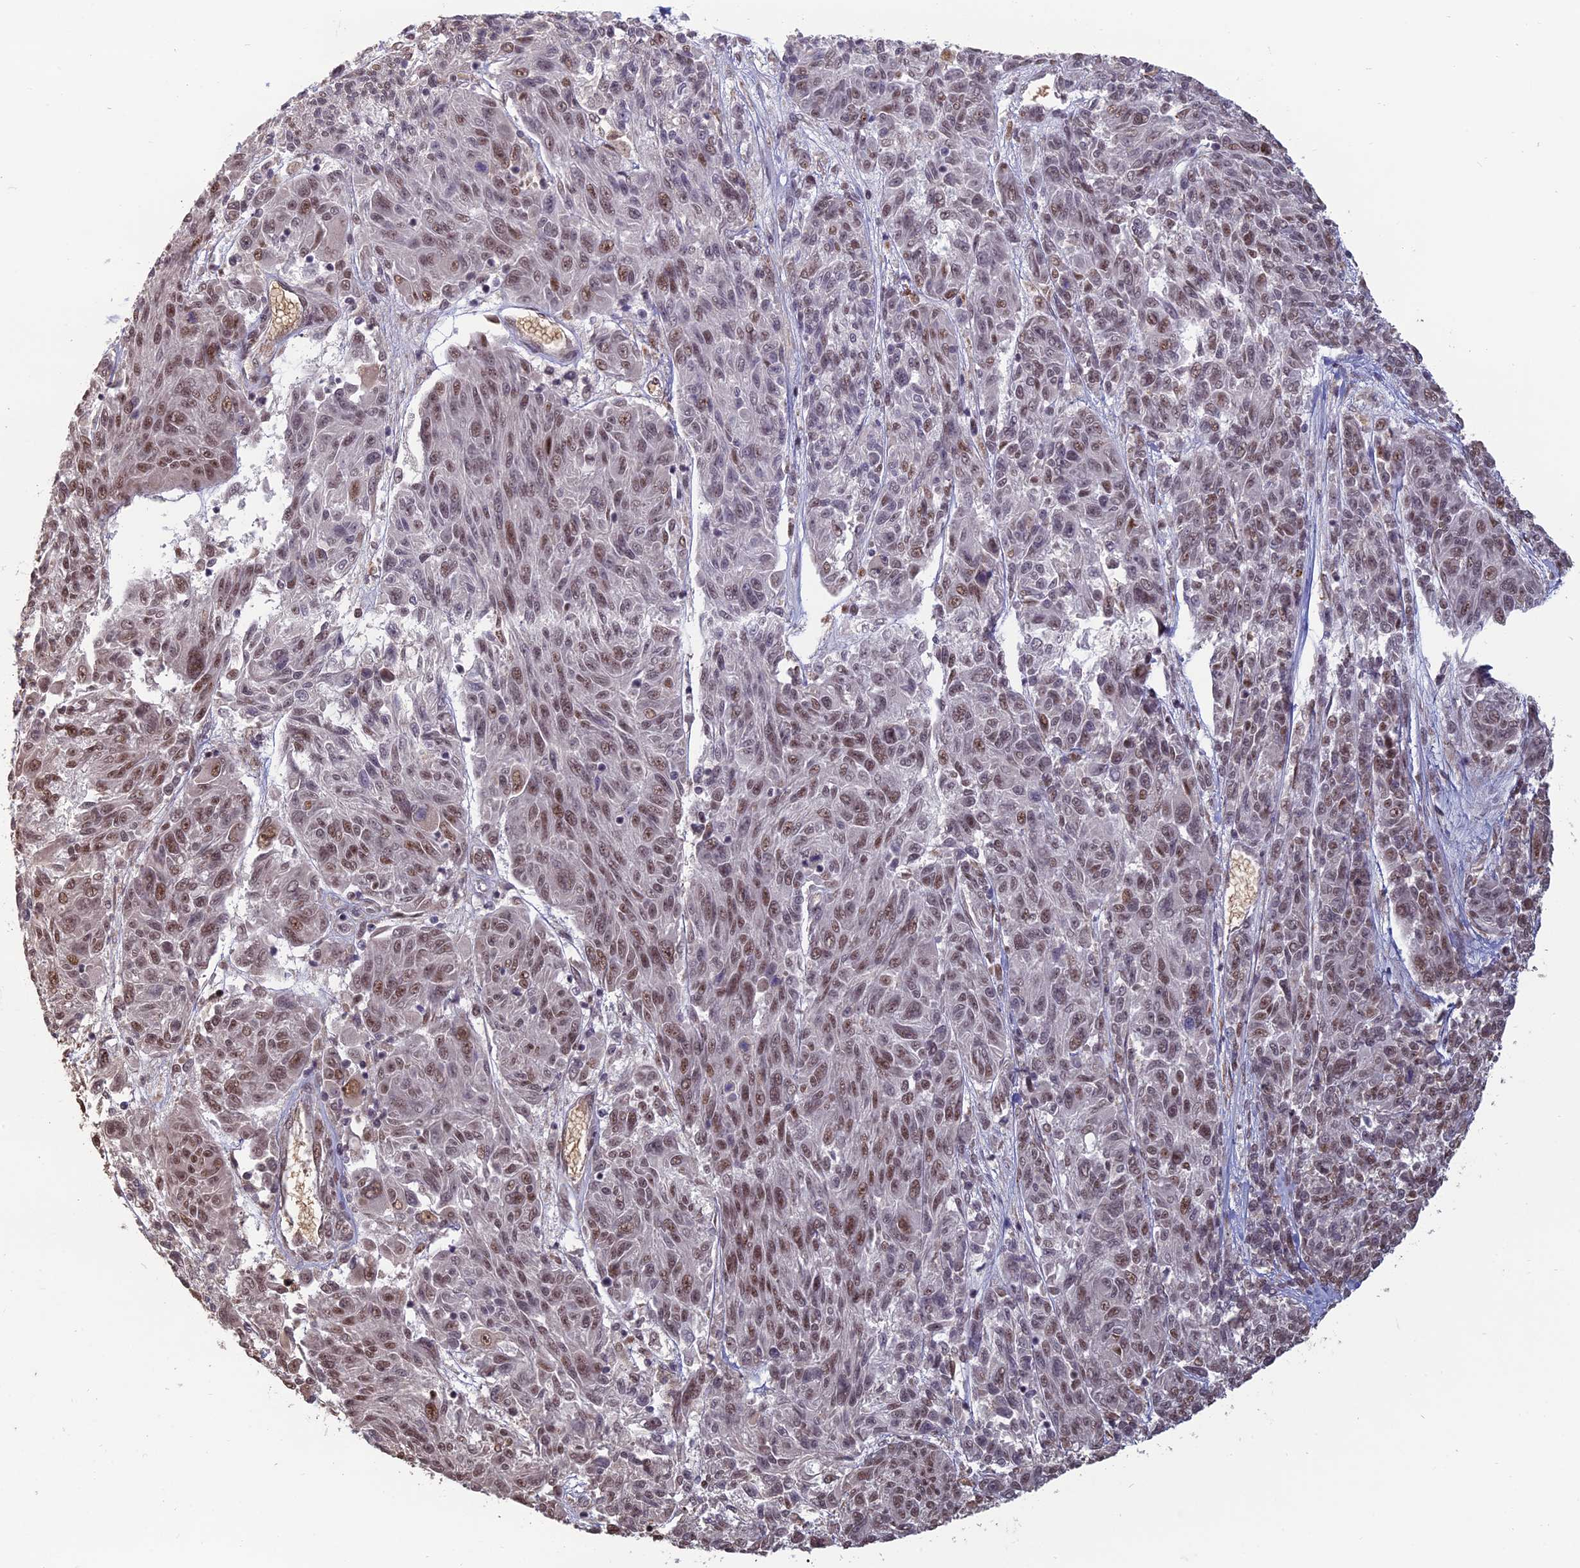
{"staining": {"intensity": "moderate", "quantity": "25%-75%", "location": "nuclear"}, "tissue": "melanoma", "cell_type": "Tumor cells", "image_type": "cancer", "snomed": [{"axis": "morphology", "description": "Malignant melanoma, NOS"}, {"axis": "topography", "description": "Skin"}], "caption": "Malignant melanoma was stained to show a protein in brown. There is medium levels of moderate nuclear staining in about 25%-75% of tumor cells.", "gene": "MFAP1", "patient": {"sex": "male", "age": 53}}